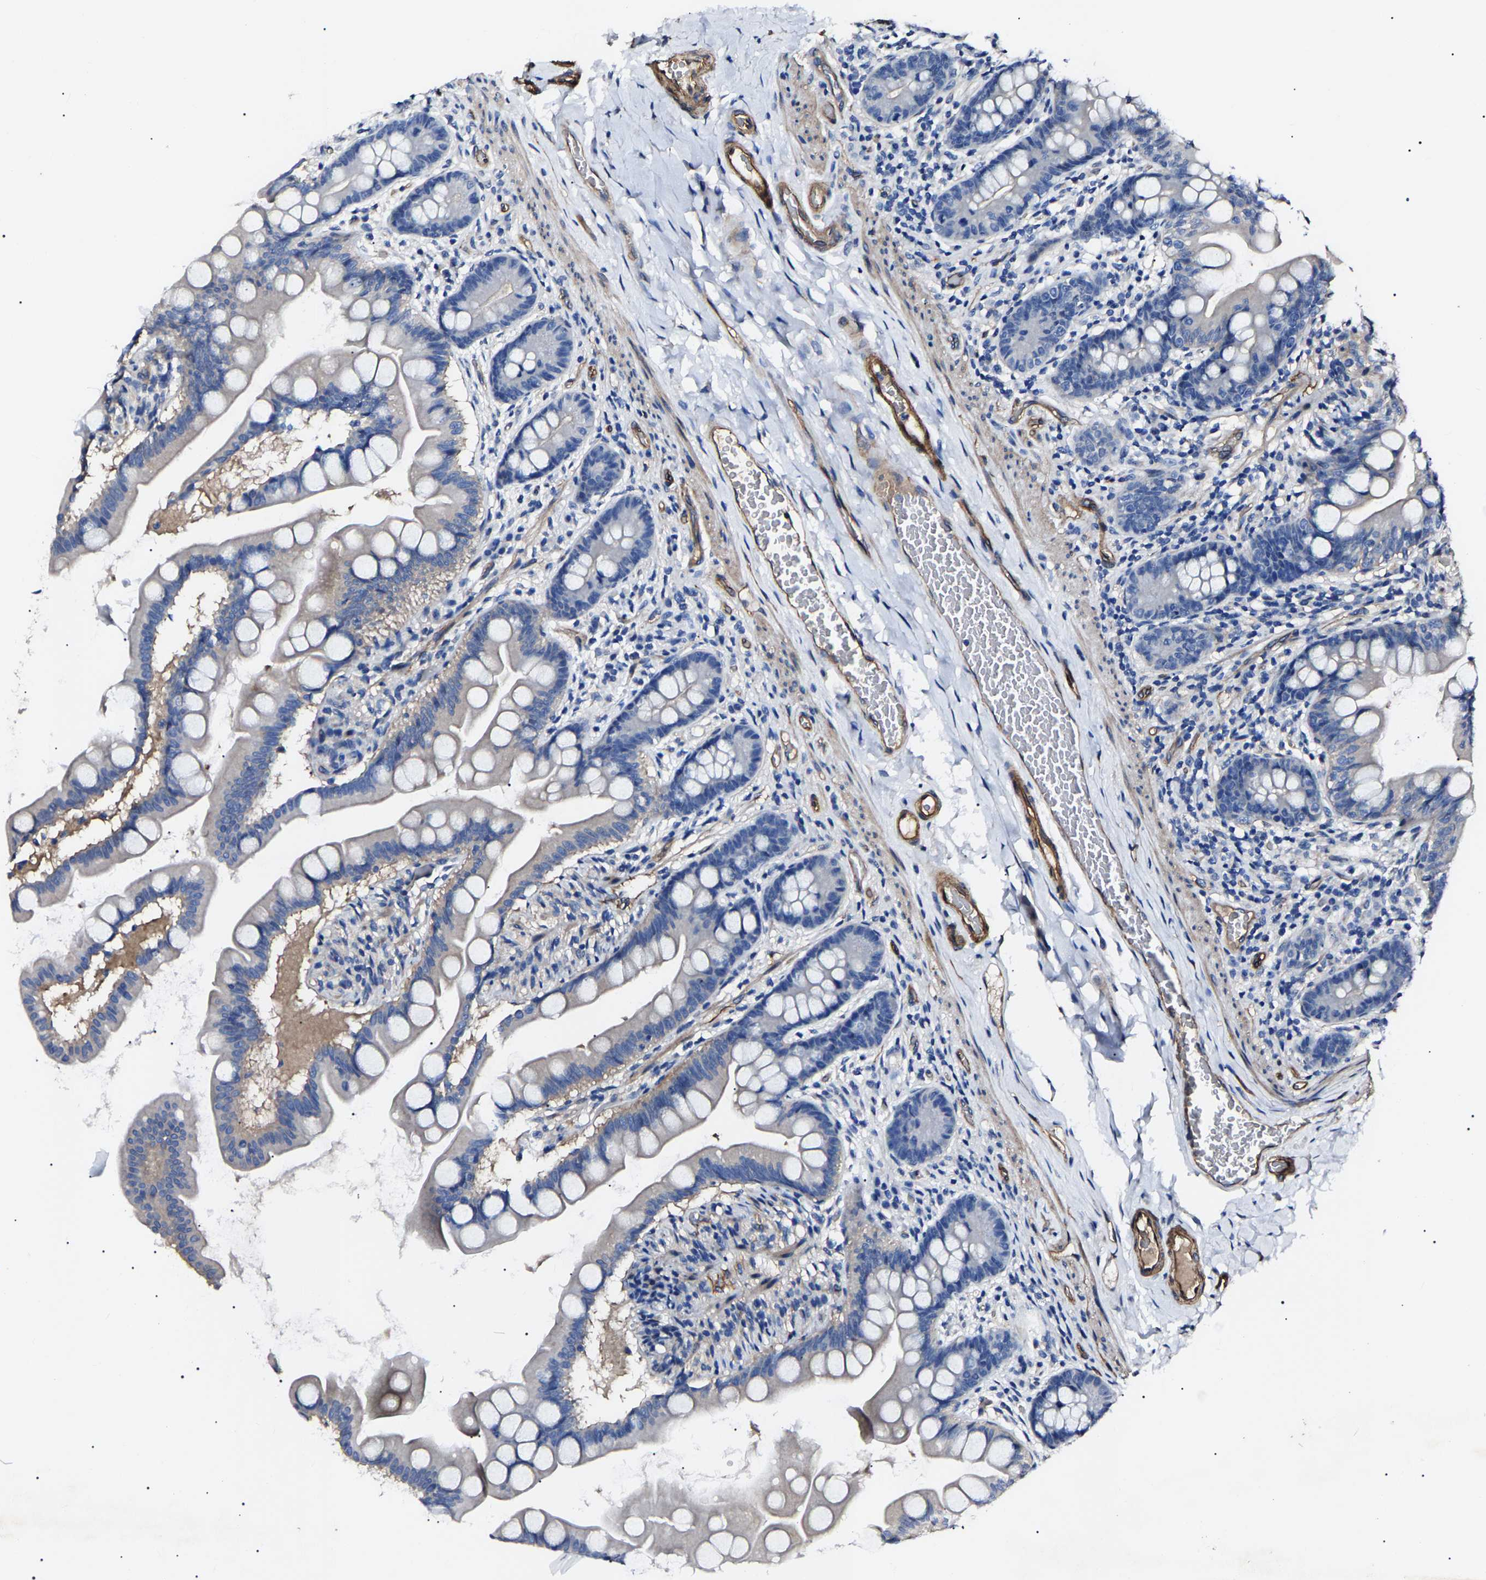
{"staining": {"intensity": "weak", "quantity": "<25%", "location": "cytoplasmic/membranous"}, "tissue": "small intestine", "cell_type": "Glandular cells", "image_type": "normal", "snomed": [{"axis": "morphology", "description": "Normal tissue, NOS"}, {"axis": "topography", "description": "Small intestine"}], "caption": "High power microscopy histopathology image of an IHC image of unremarkable small intestine, revealing no significant positivity in glandular cells. (Stains: DAB (3,3'-diaminobenzidine) immunohistochemistry (IHC) with hematoxylin counter stain, Microscopy: brightfield microscopy at high magnification).", "gene": "KLHL42", "patient": {"sex": "female", "age": 56}}